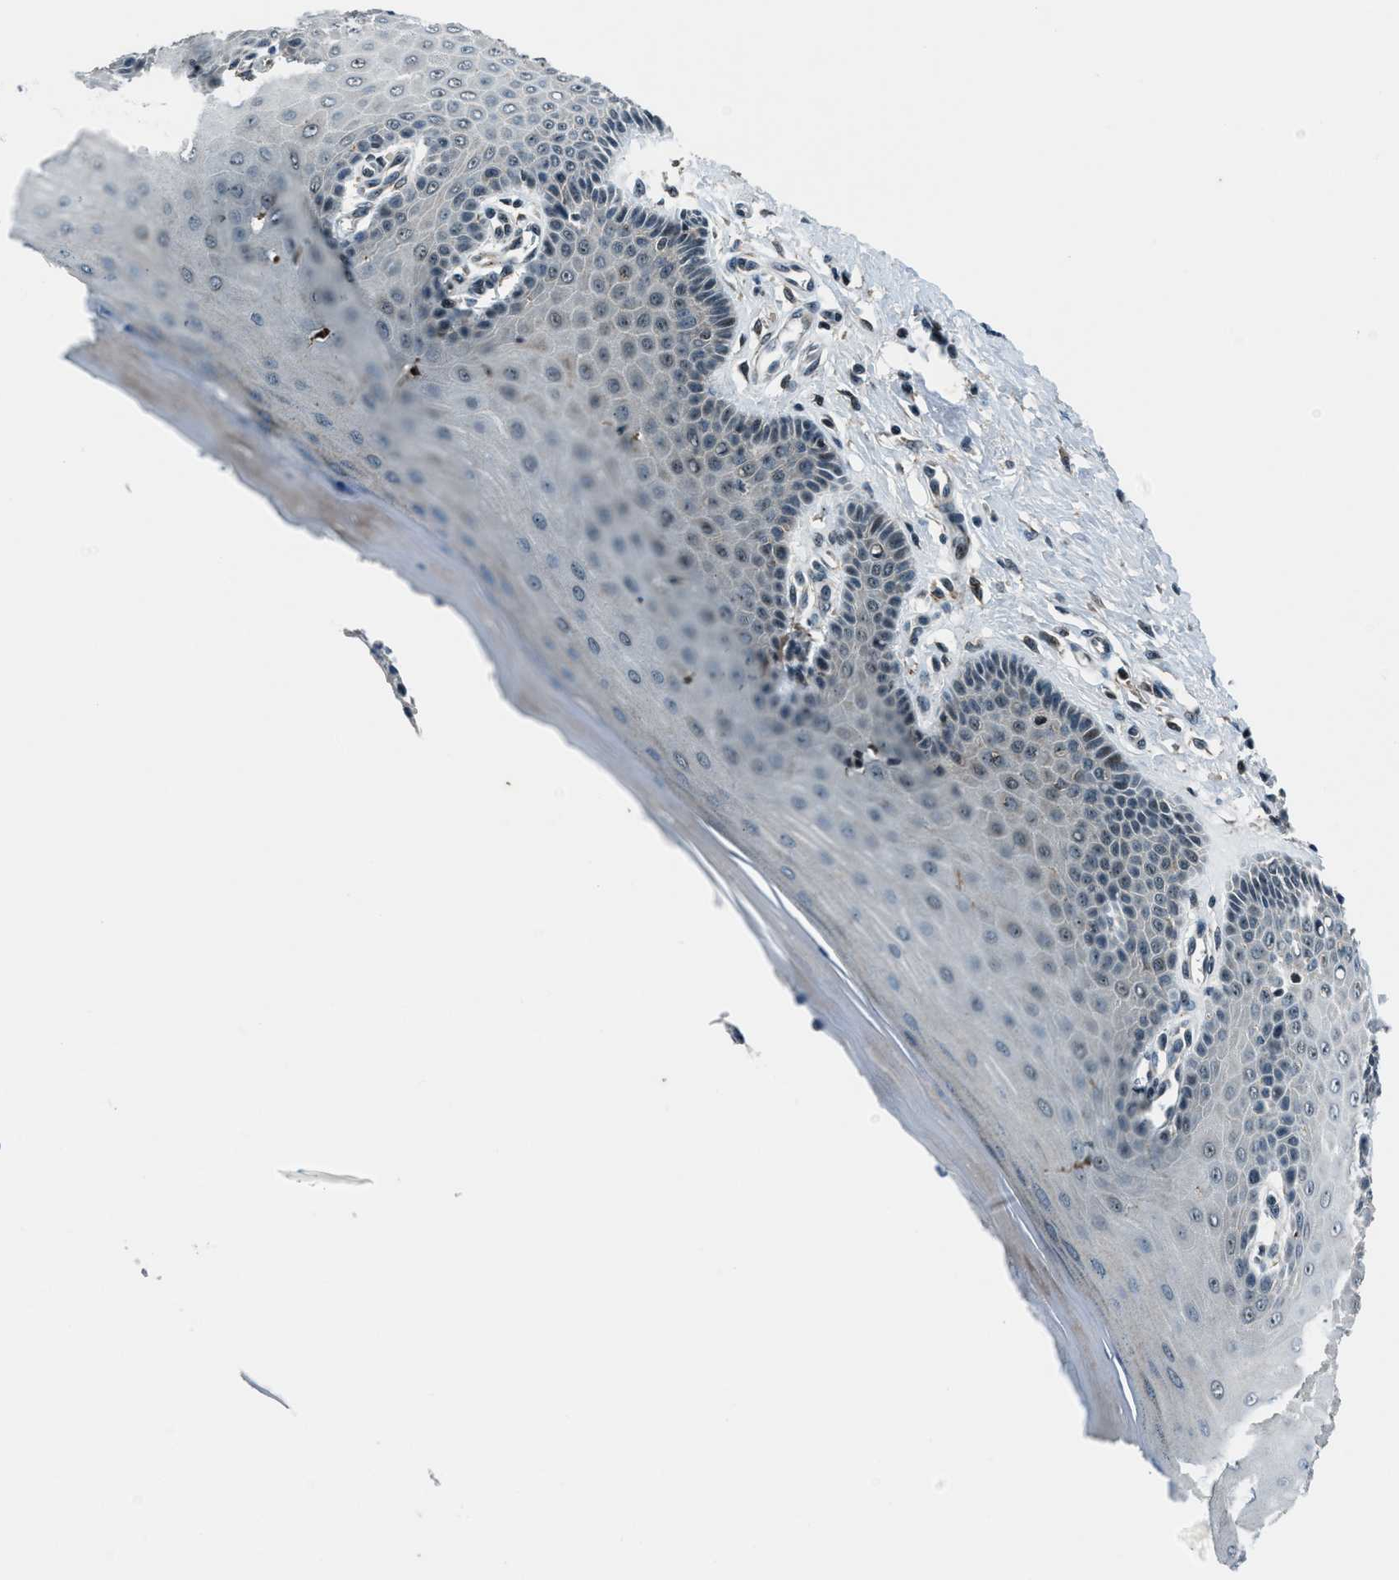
{"staining": {"intensity": "moderate", "quantity": "<25%", "location": "cytoplasmic/membranous,nuclear"}, "tissue": "cervix", "cell_type": "Glandular cells", "image_type": "normal", "snomed": [{"axis": "morphology", "description": "Normal tissue, NOS"}, {"axis": "topography", "description": "Cervix"}], "caption": "The photomicrograph shows staining of normal cervix, revealing moderate cytoplasmic/membranous,nuclear protein positivity (brown color) within glandular cells. (IHC, brightfield microscopy, high magnification).", "gene": "ACTL9", "patient": {"sex": "female", "age": 55}}